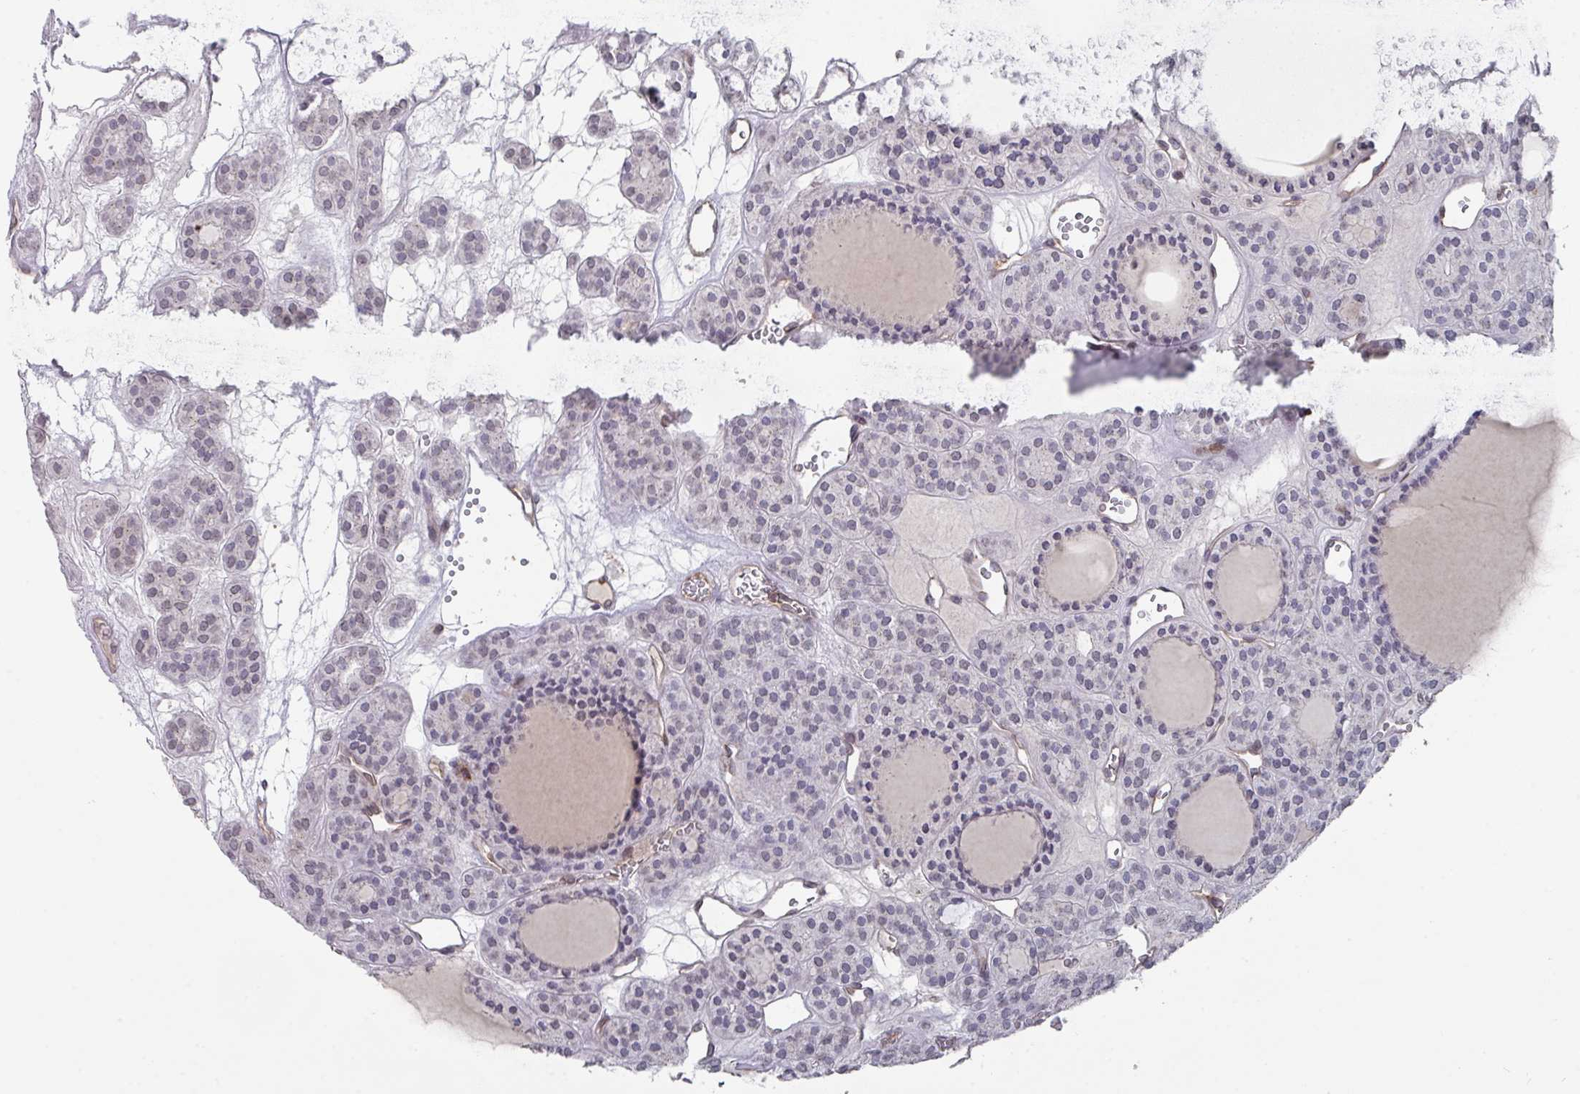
{"staining": {"intensity": "weak", "quantity": "<25%", "location": "nuclear"}, "tissue": "thyroid cancer", "cell_type": "Tumor cells", "image_type": "cancer", "snomed": [{"axis": "morphology", "description": "Follicular adenoma carcinoma, NOS"}, {"axis": "topography", "description": "Thyroid gland"}], "caption": "An immunohistochemistry (IHC) micrograph of thyroid cancer (follicular adenoma carcinoma) is shown. There is no staining in tumor cells of thyroid cancer (follicular adenoma carcinoma). Nuclei are stained in blue.", "gene": "RASAL3", "patient": {"sex": "female", "age": 63}}